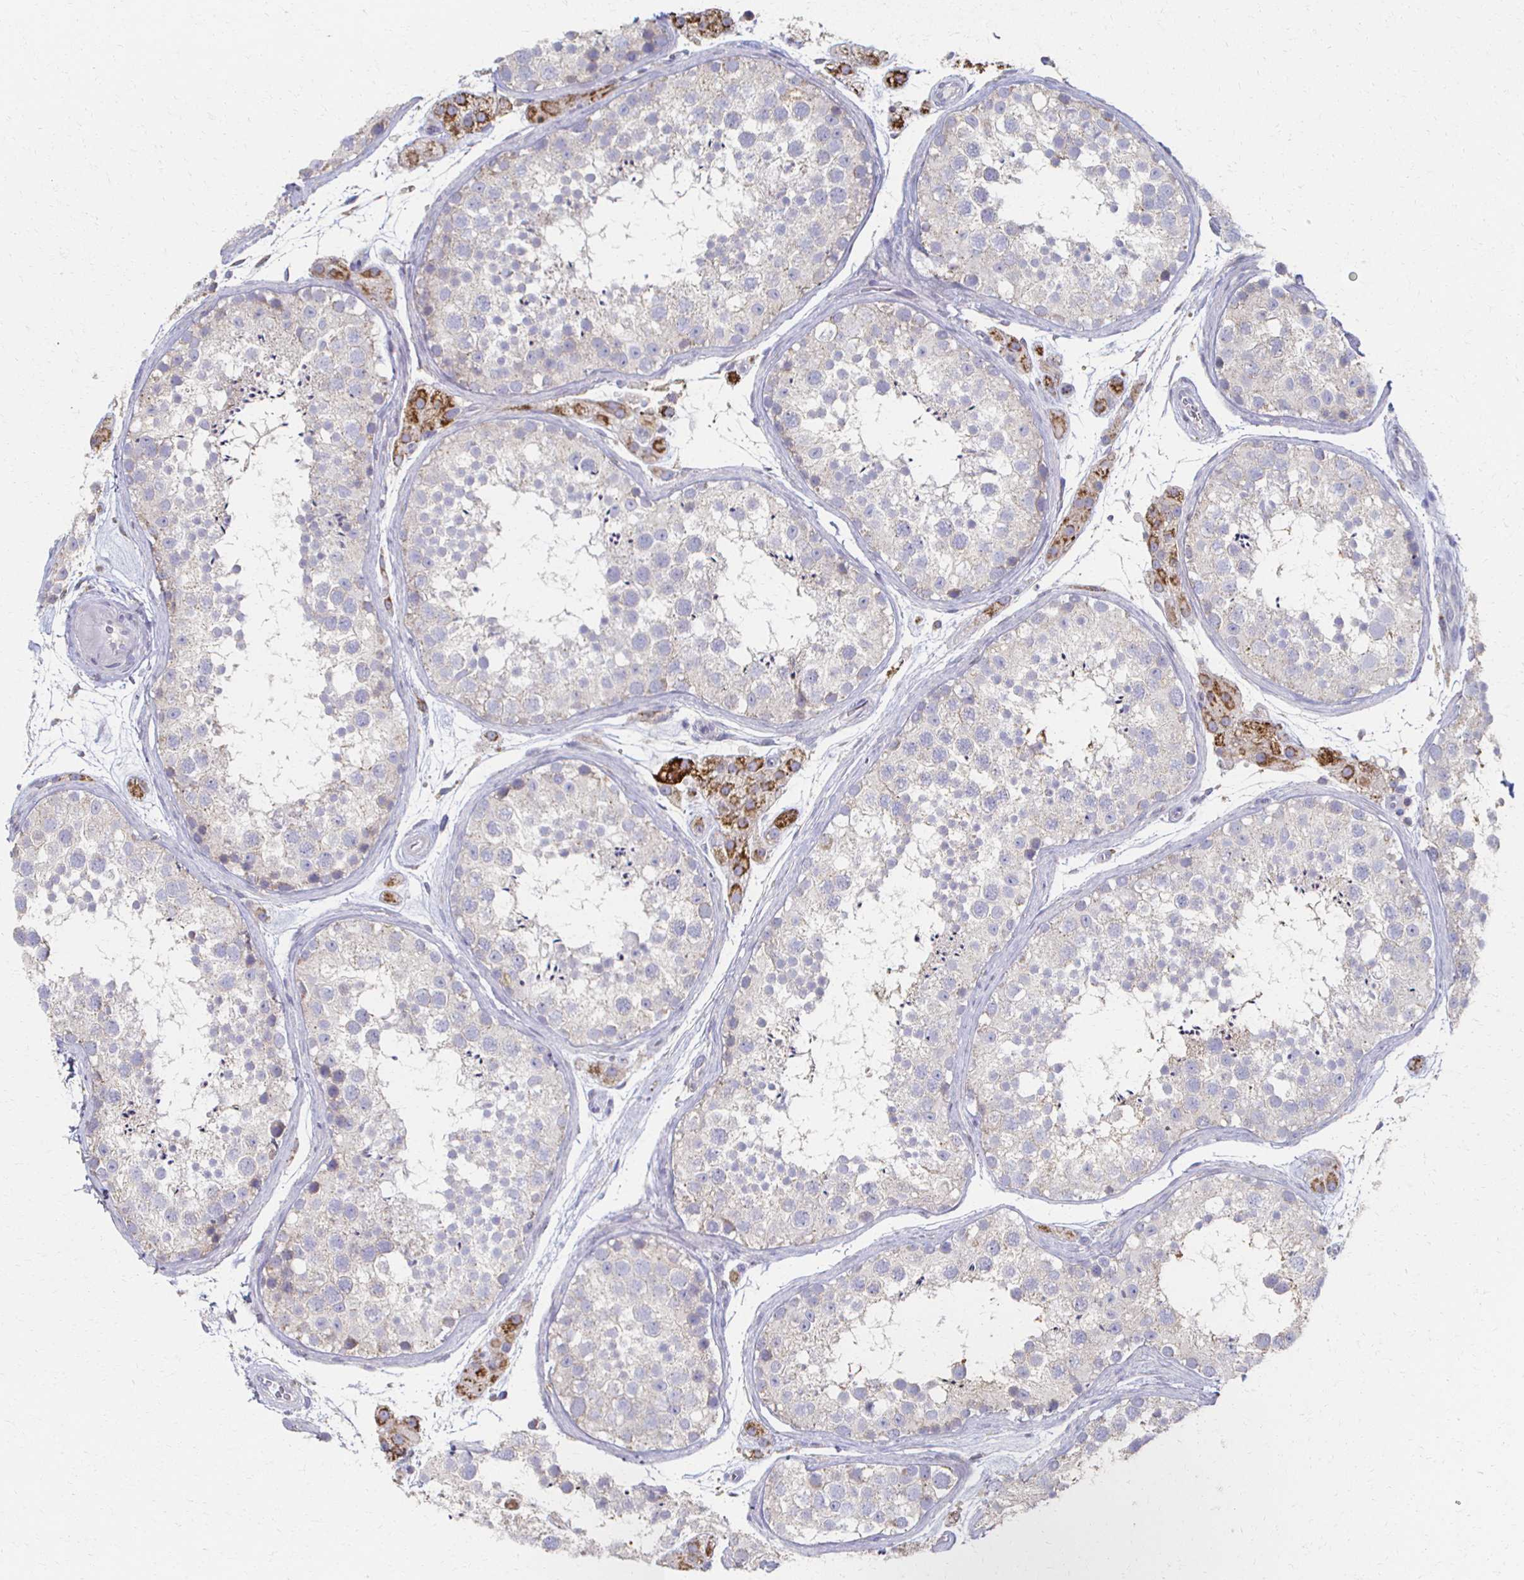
{"staining": {"intensity": "weak", "quantity": "25%-75%", "location": "cytoplasmic/membranous"}, "tissue": "testis", "cell_type": "Cells in seminiferous ducts", "image_type": "normal", "snomed": [{"axis": "morphology", "description": "Normal tissue, NOS"}, {"axis": "topography", "description": "Testis"}], "caption": "Normal testis was stained to show a protein in brown. There is low levels of weak cytoplasmic/membranous positivity in about 25%-75% of cells in seminiferous ducts.", "gene": "CX3CR1", "patient": {"sex": "male", "age": 41}}